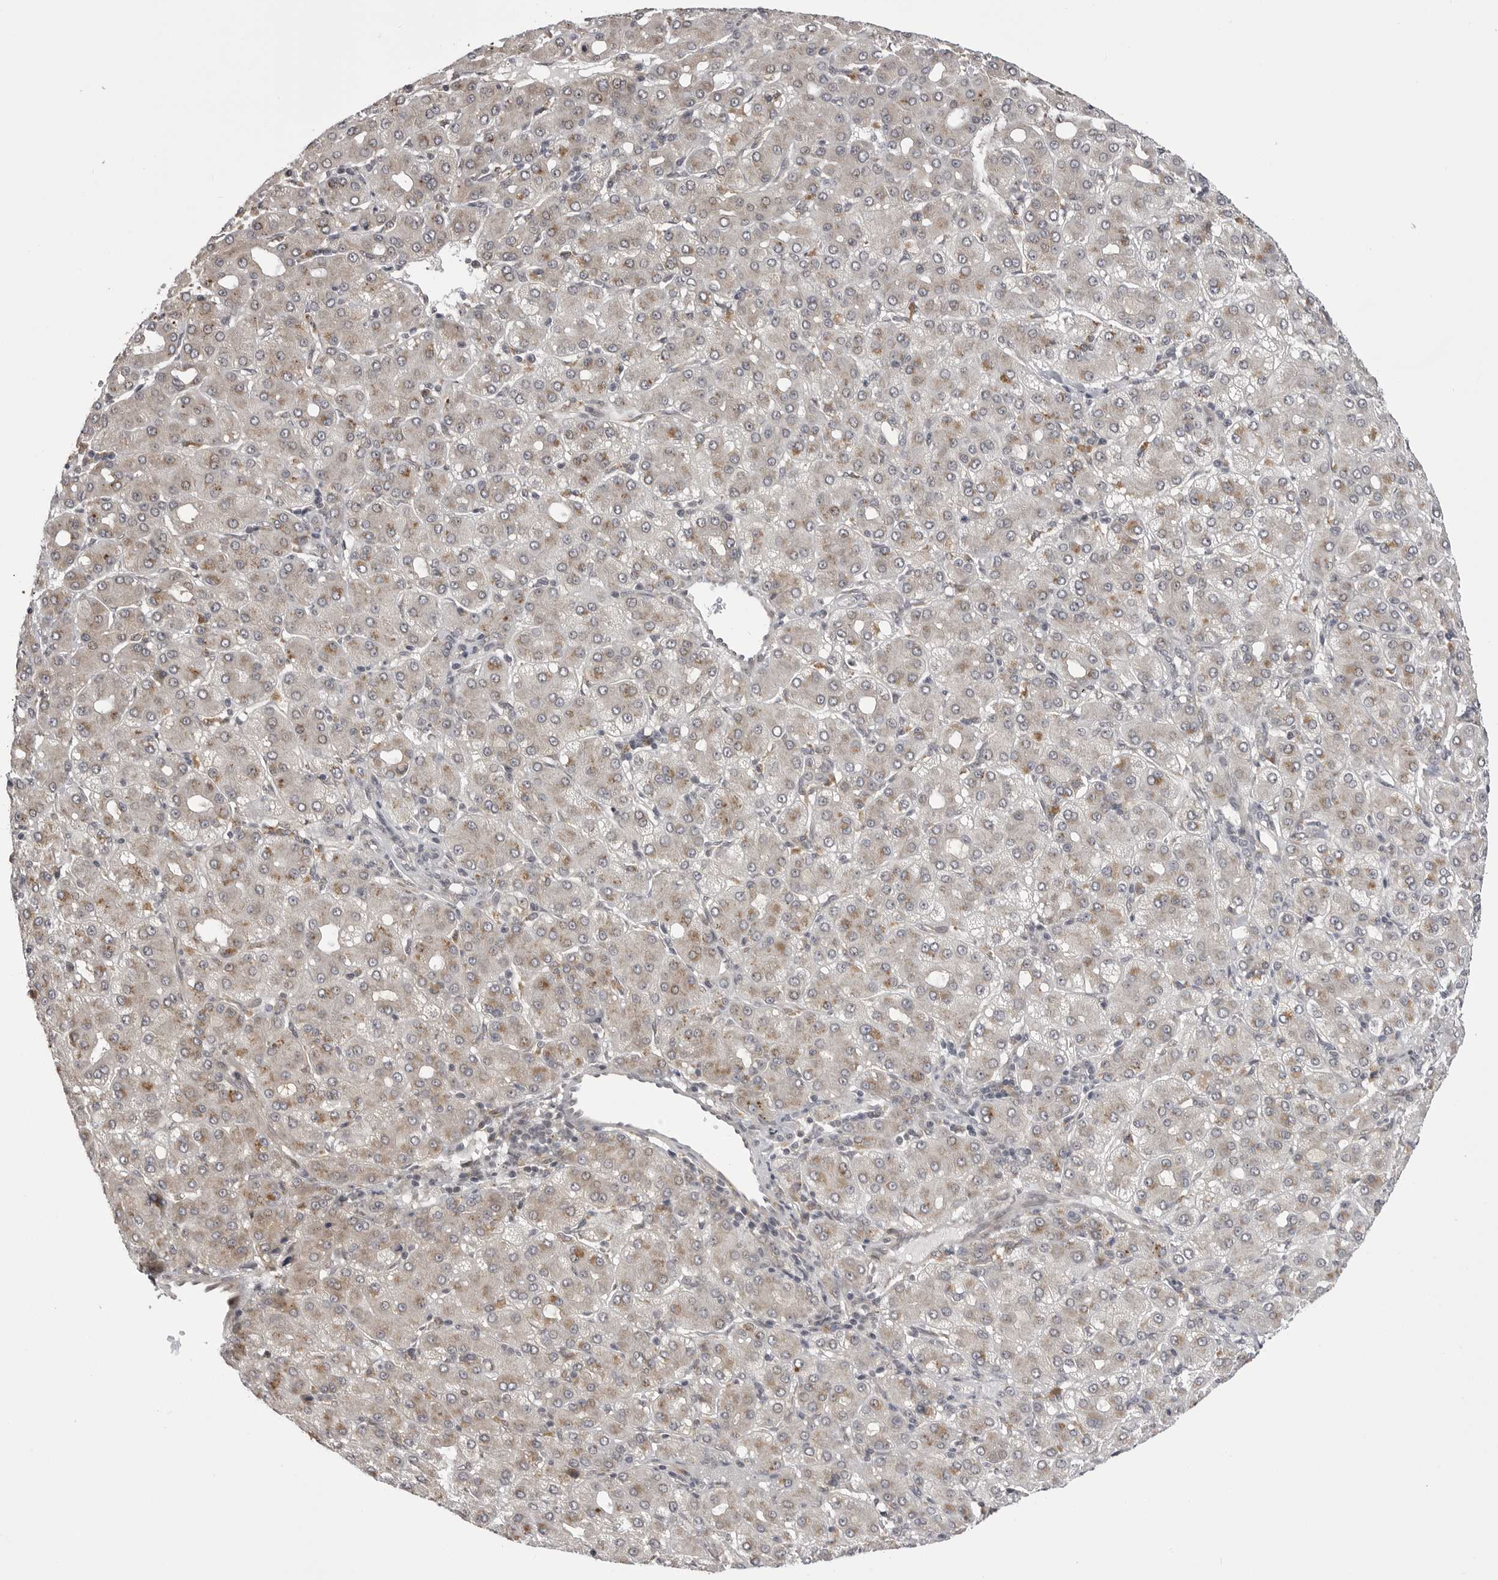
{"staining": {"intensity": "weak", "quantity": "25%-75%", "location": "cytoplasmic/membranous"}, "tissue": "liver cancer", "cell_type": "Tumor cells", "image_type": "cancer", "snomed": [{"axis": "morphology", "description": "Carcinoma, Hepatocellular, NOS"}, {"axis": "topography", "description": "Liver"}], "caption": "High-magnification brightfield microscopy of hepatocellular carcinoma (liver) stained with DAB (brown) and counterstained with hematoxylin (blue). tumor cells exhibit weak cytoplasmic/membranous positivity is present in approximately25%-75% of cells.", "gene": "PTK2B", "patient": {"sex": "male", "age": 65}}